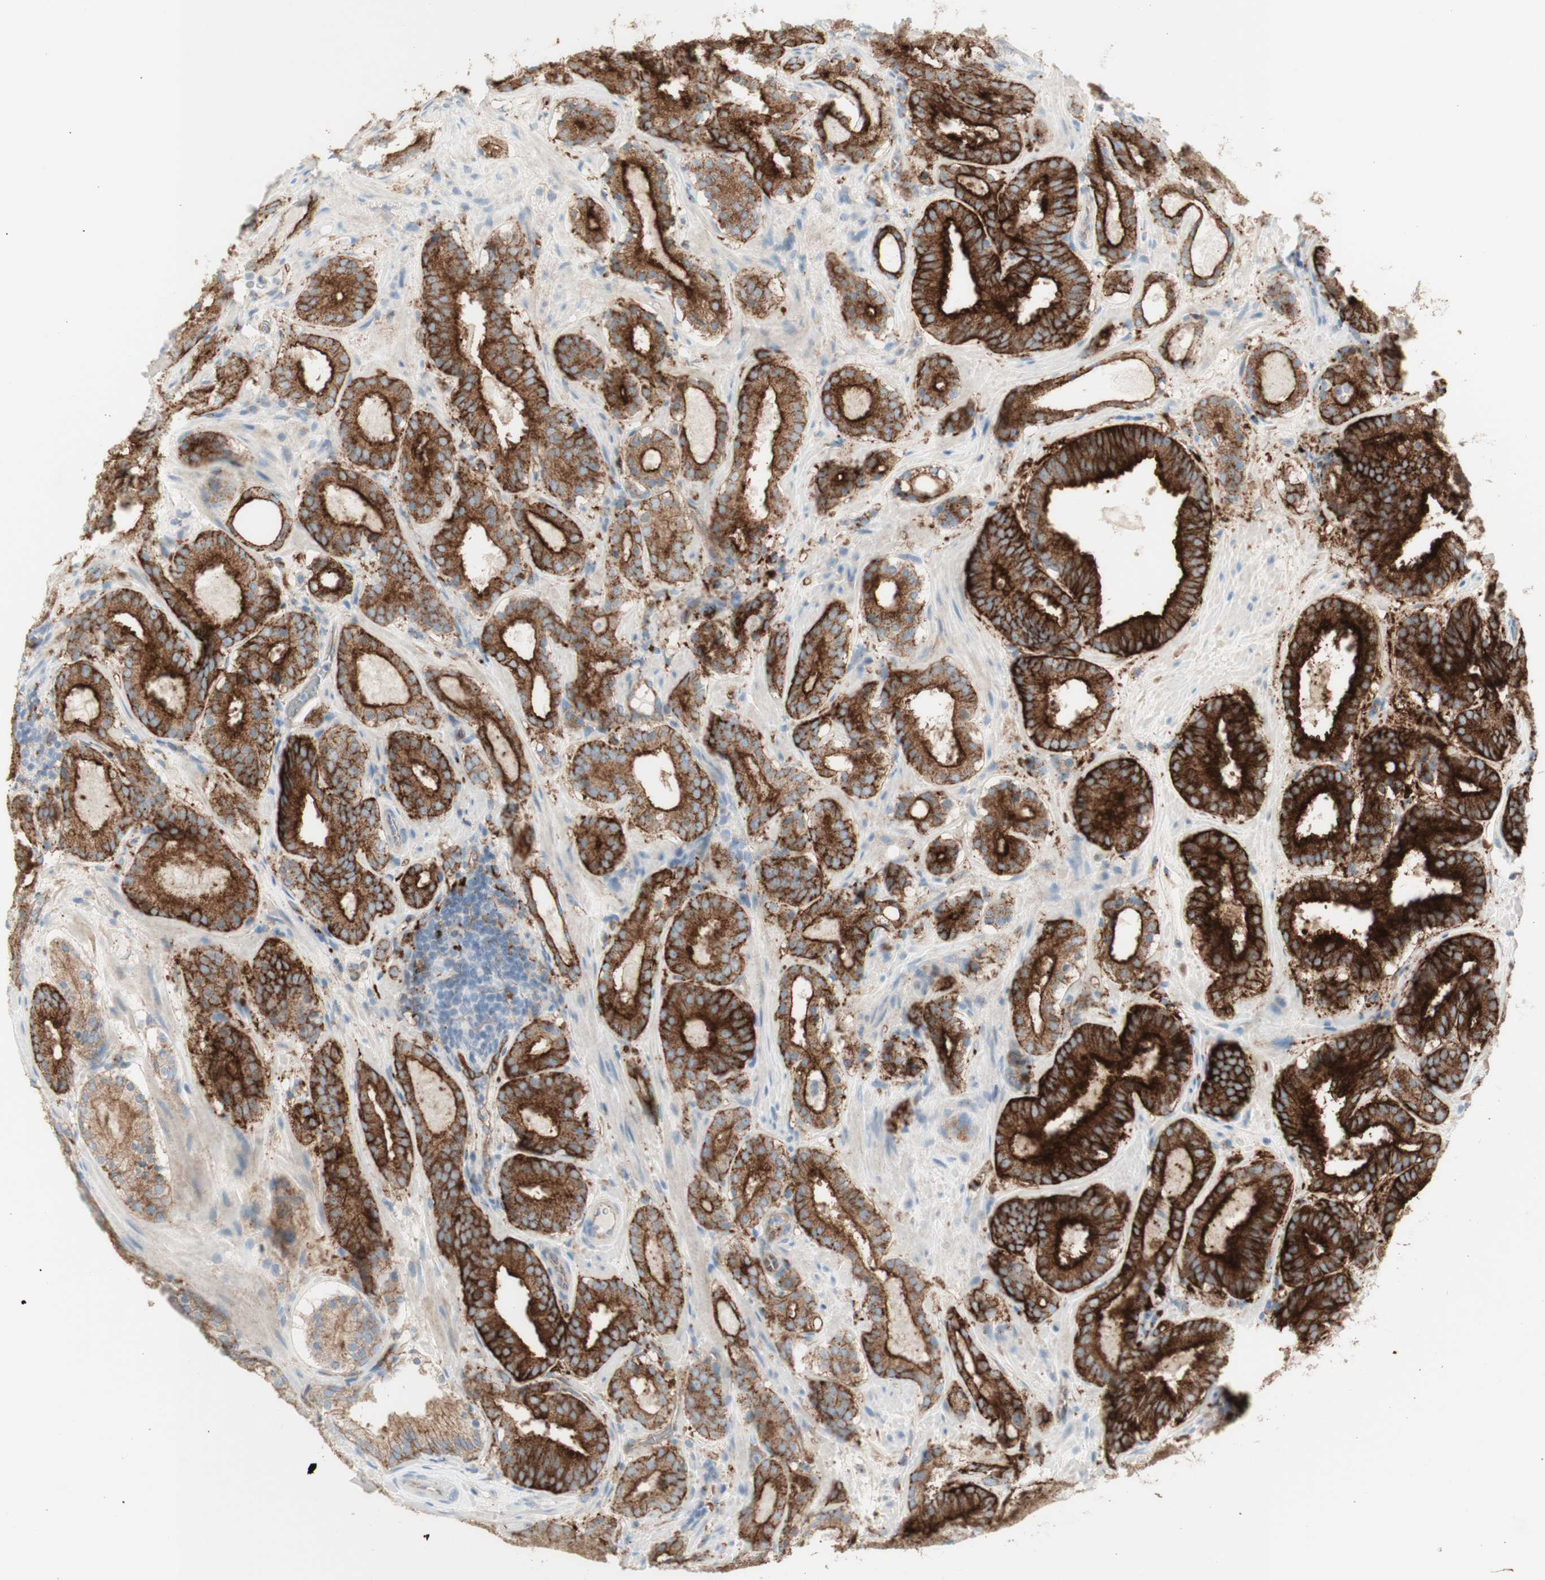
{"staining": {"intensity": "strong", "quantity": "<25%", "location": "cytoplasmic/membranous"}, "tissue": "prostate cancer", "cell_type": "Tumor cells", "image_type": "cancer", "snomed": [{"axis": "morphology", "description": "Adenocarcinoma, Low grade"}, {"axis": "topography", "description": "Prostate"}], "caption": "About <25% of tumor cells in prostate cancer demonstrate strong cytoplasmic/membranous protein expression as visualized by brown immunohistochemical staining.", "gene": "MYO6", "patient": {"sex": "male", "age": 69}}